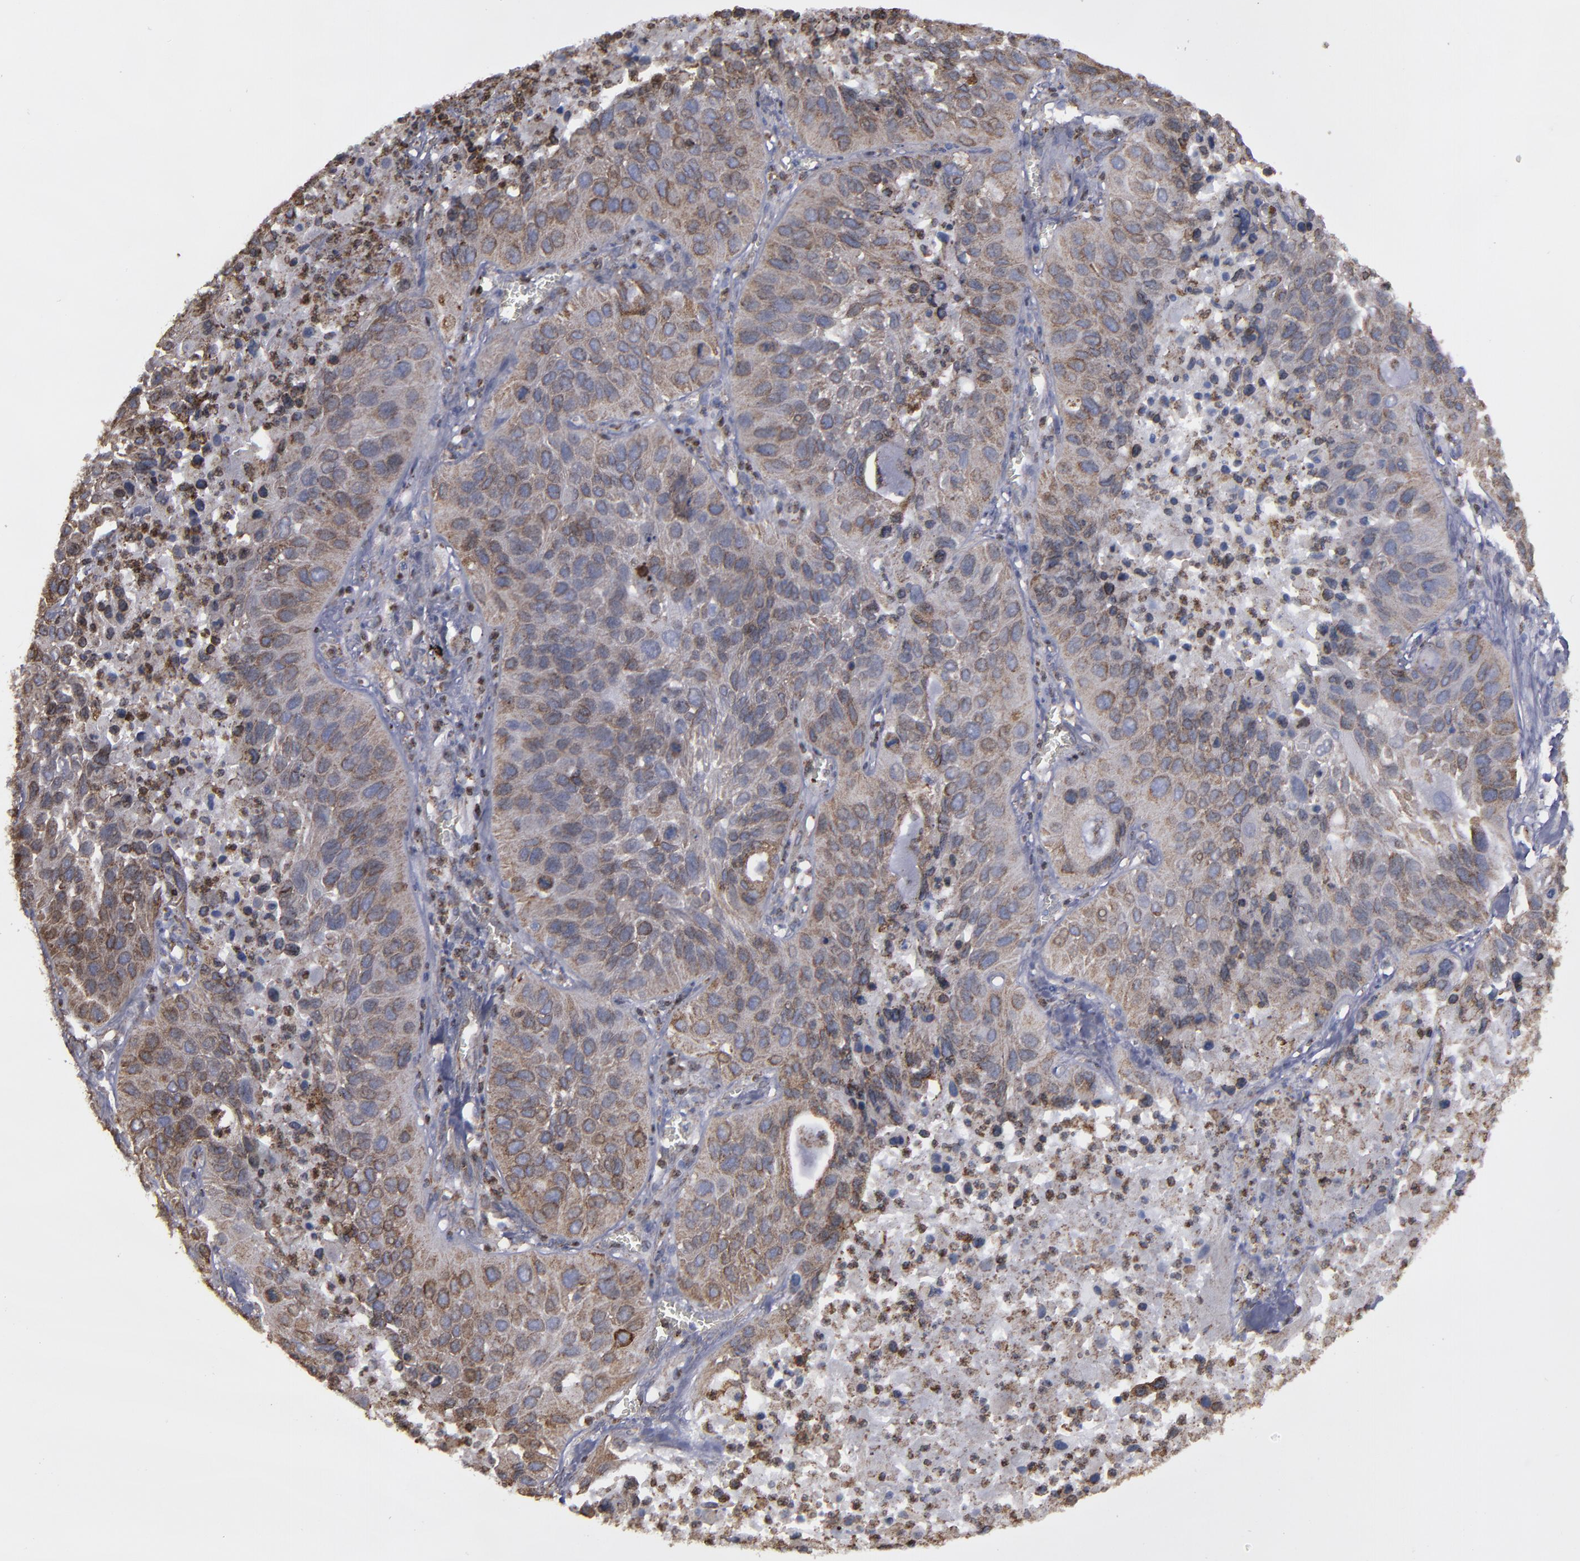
{"staining": {"intensity": "weak", "quantity": "25%-75%", "location": "cytoplasmic/membranous"}, "tissue": "lung cancer", "cell_type": "Tumor cells", "image_type": "cancer", "snomed": [{"axis": "morphology", "description": "Squamous cell carcinoma, NOS"}, {"axis": "topography", "description": "Lung"}], "caption": "Immunohistochemical staining of lung squamous cell carcinoma exhibits weak cytoplasmic/membranous protein positivity in approximately 25%-75% of tumor cells. The protein of interest is stained brown, and the nuclei are stained in blue (DAB (3,3'-diaminobenzidine) IHC with brightfield microscopy, high magnification).", "gene": "ERLIN2", "patient": {"sex": "female", "age": 76}}